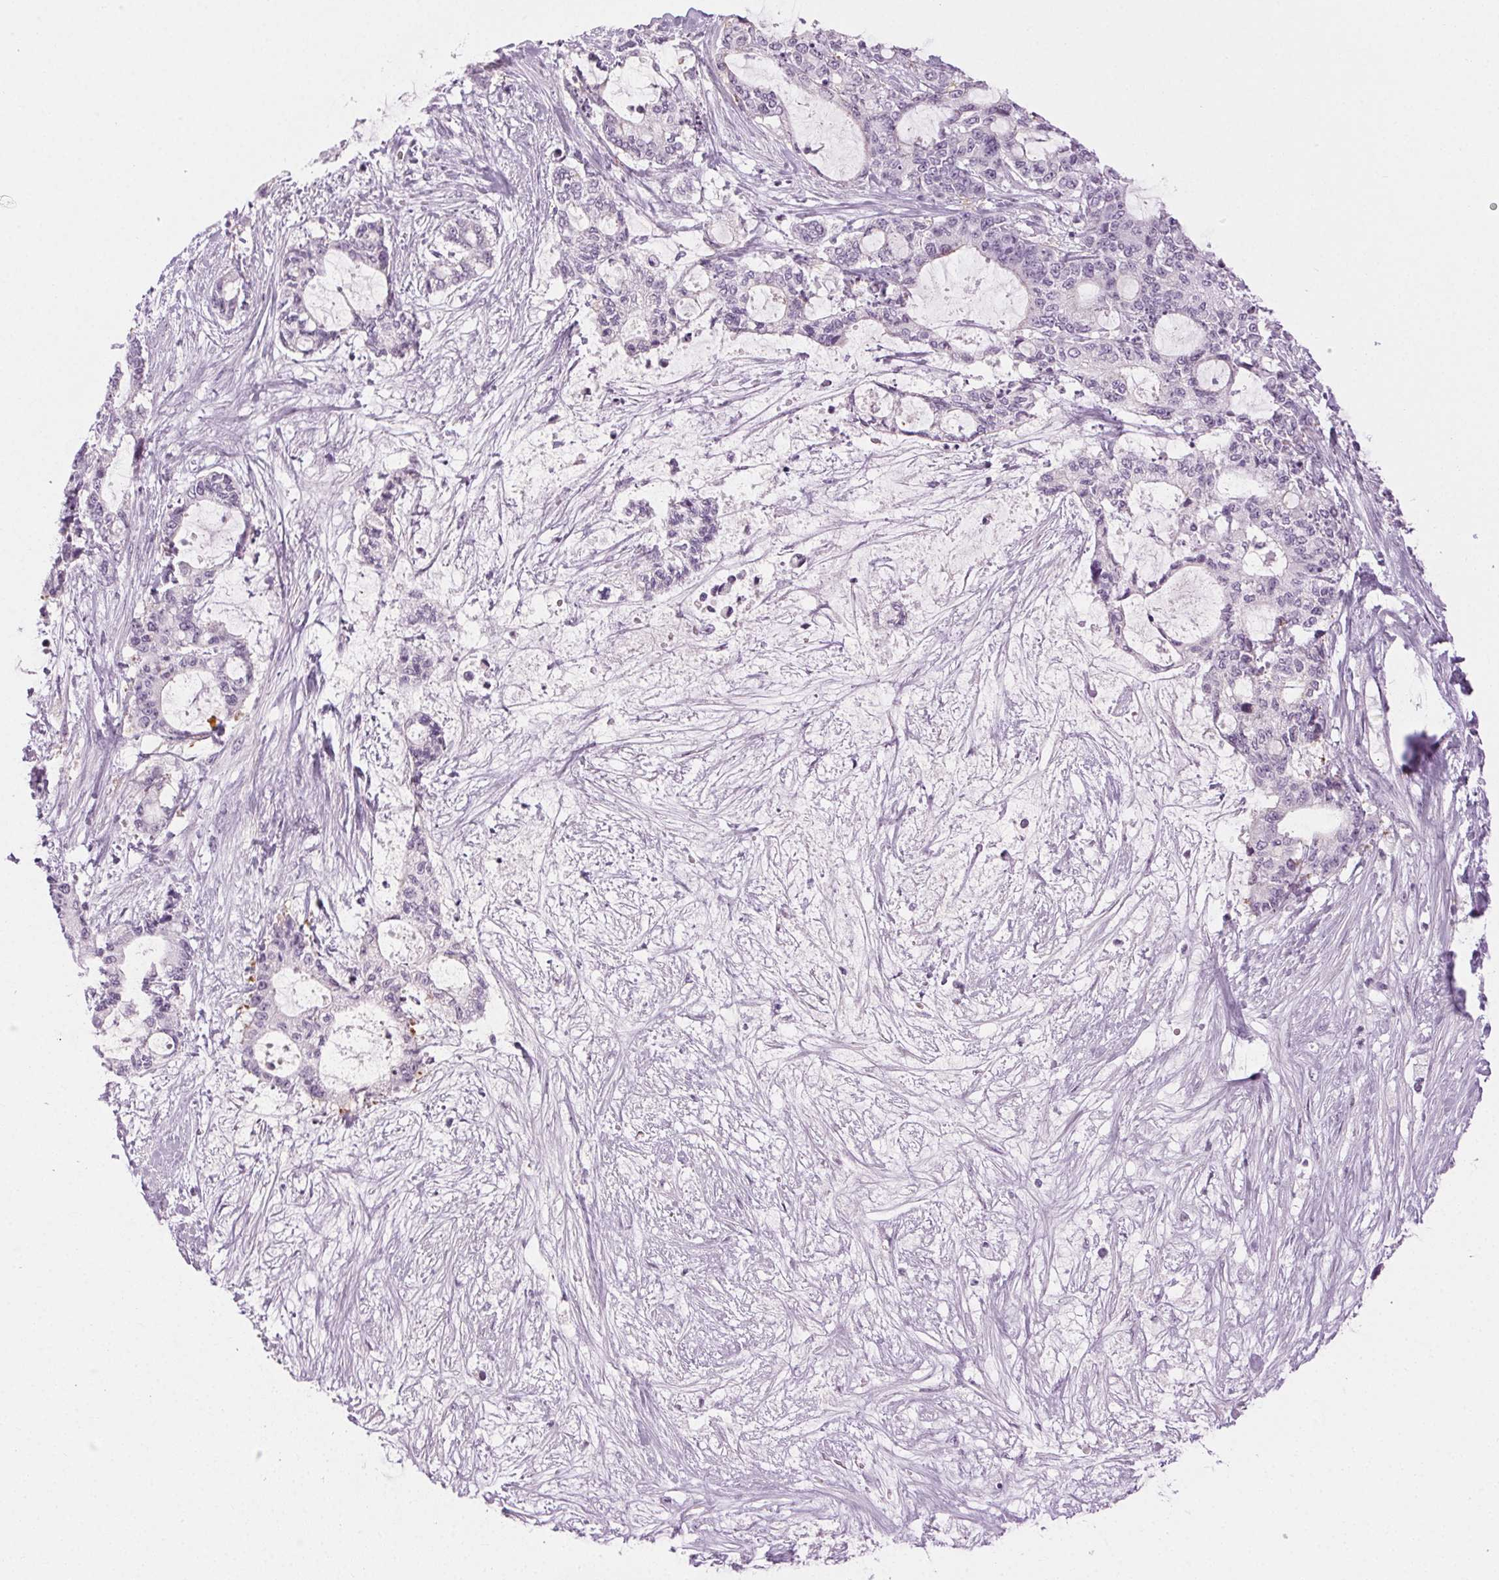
{"staining": {"intensity": "negative", "quantity": "none", "location": "none"}, "tissue": "liver cancer", "cell_type": "Tumor cells", "image_type": "cancer", "snomed": [{"axis": "morphology", "description": "Normal tissue, NOS"}, {"axis": "morphology", "description": "Cholangiocarcinoma"}, {"axis": "topography", "description": "Liver"}, {"axis": "topography", "description": "Peripheral nerve tissue"}], "caption": "Human liver cholangiocarcinoma stained for a protein using IHC exhibits no positivity in tumor cells.", "gene": "AIF1L", "patient": {"sex": "female", "age": 73}}